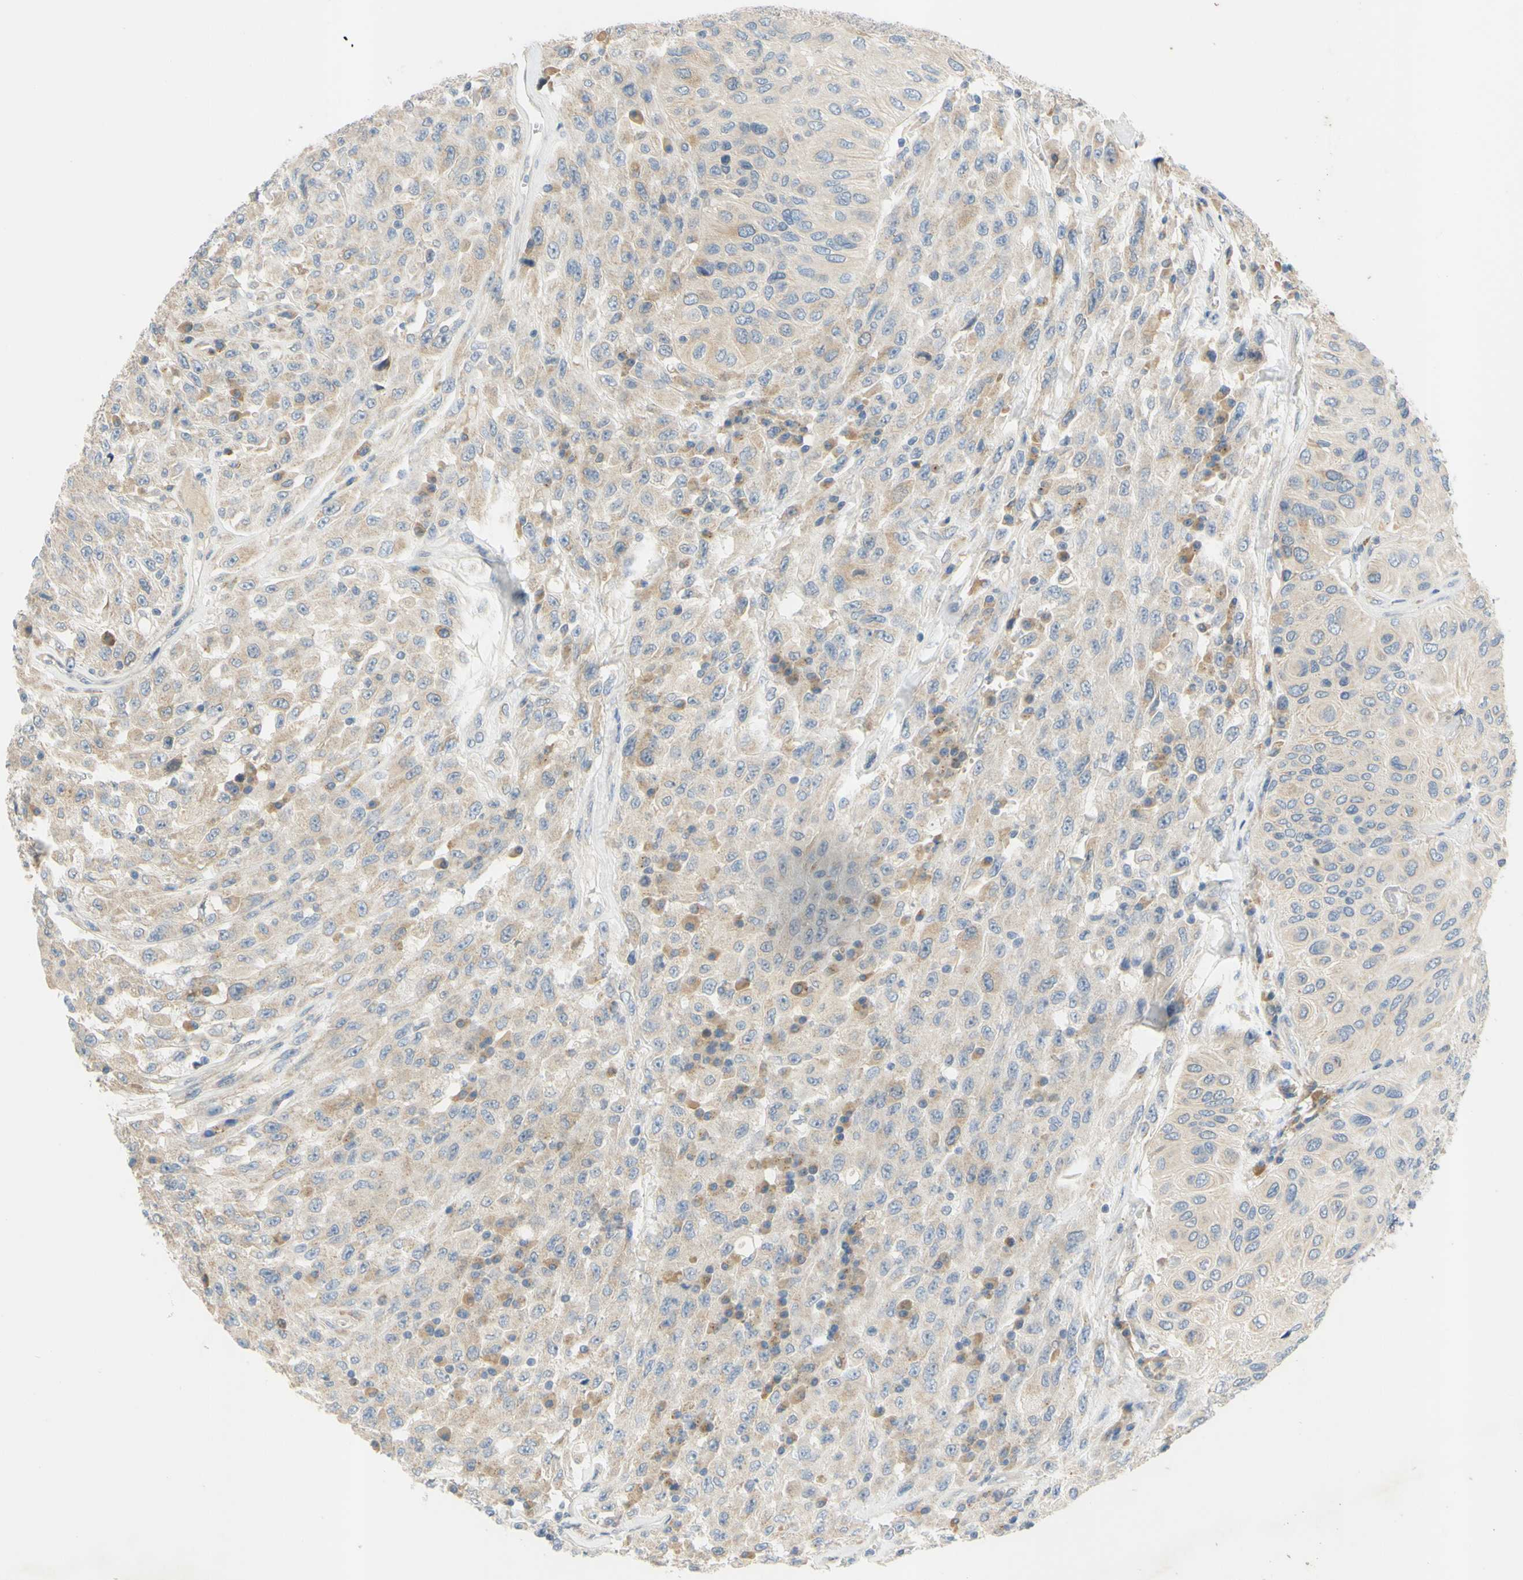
{"staining": {"intensity": "weak", "quantity": "25%-75%", "location": "cytoplasmic/membranous"}, "tissue": "urothelial cancer", "cell_type": "Tumor cells", "image_type": "cancer", "snomed": [{"axis": "morphology", "description": "Urothelial carcinoma, High grade"}, {"axis": "topography", "description": "Urinary bladder"}], "caption": "High-grade urothelial carcinoma tissue exhibits weak cytoplasmic/membranous expression in about 25%-75% of tumor cells", "gene": "CCNB2", "patient": {"sex": "male", "age": 66}}